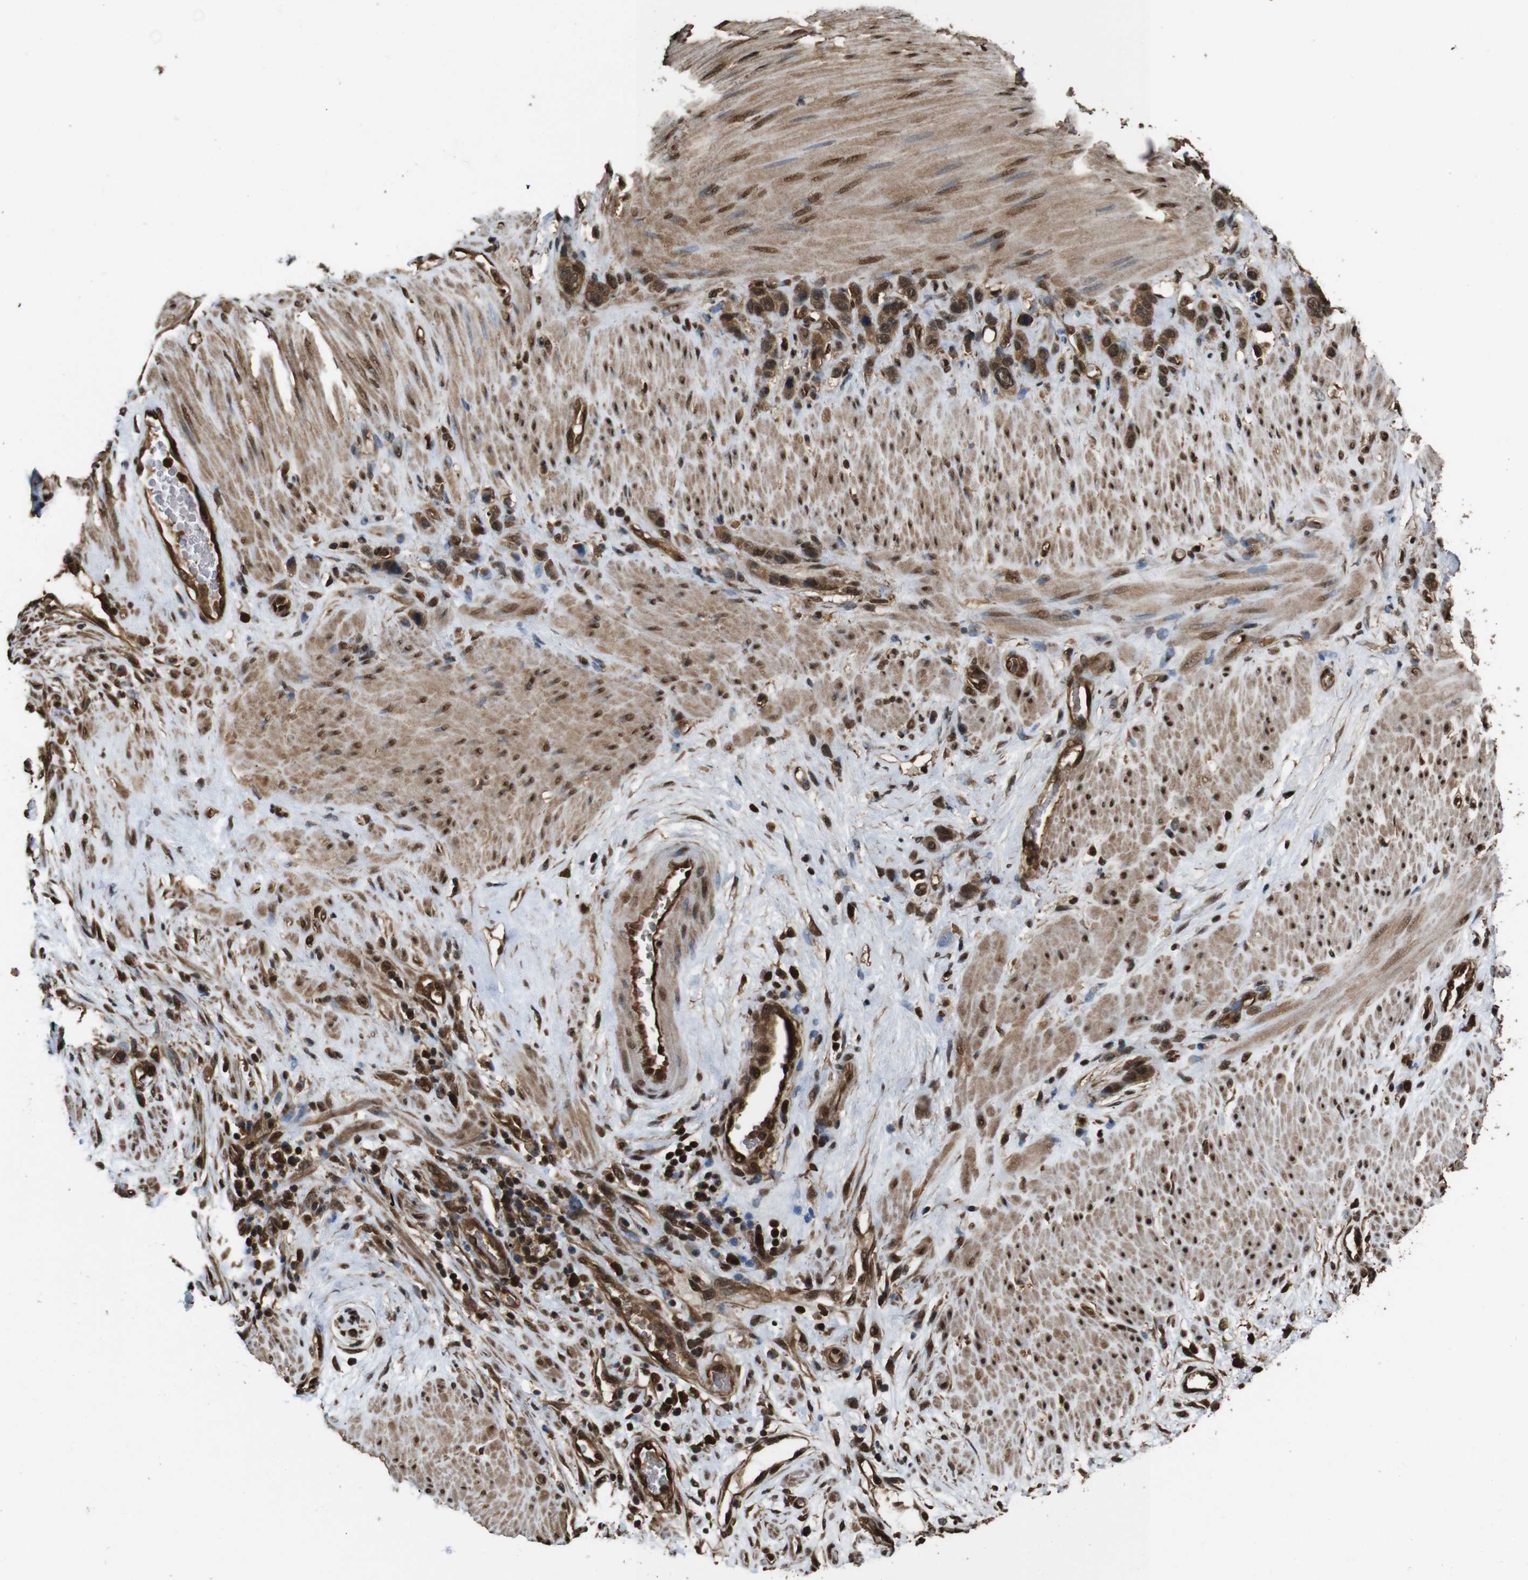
{"staining": {"intensity": "strong", "quantity": ">75%", "location": "cytoplasmic/membranous,nuclear"}, "tissue": "stomach cancer", "cell_type": "Tumor cells", "image_type": "cancer", "snomed": [{"axis": "morphology", "description": "Adenocarcinoma, NOS"}, {"axis": "morphology", "description": "Adenocarcinoma, High grade"}, {"axis": "topography", "description": "Stomach, upper"}, {"axis": "topography", "description": "Stomach, lower"}], "caption": "Protein staining reveals strong cytoplasmic/membranous and nuclear expression in about >75% of tumor cells in stomach adenocarcinoma (high-grade).", "gene": "VCP", "patient": {"sex": "female", "age": 65}}